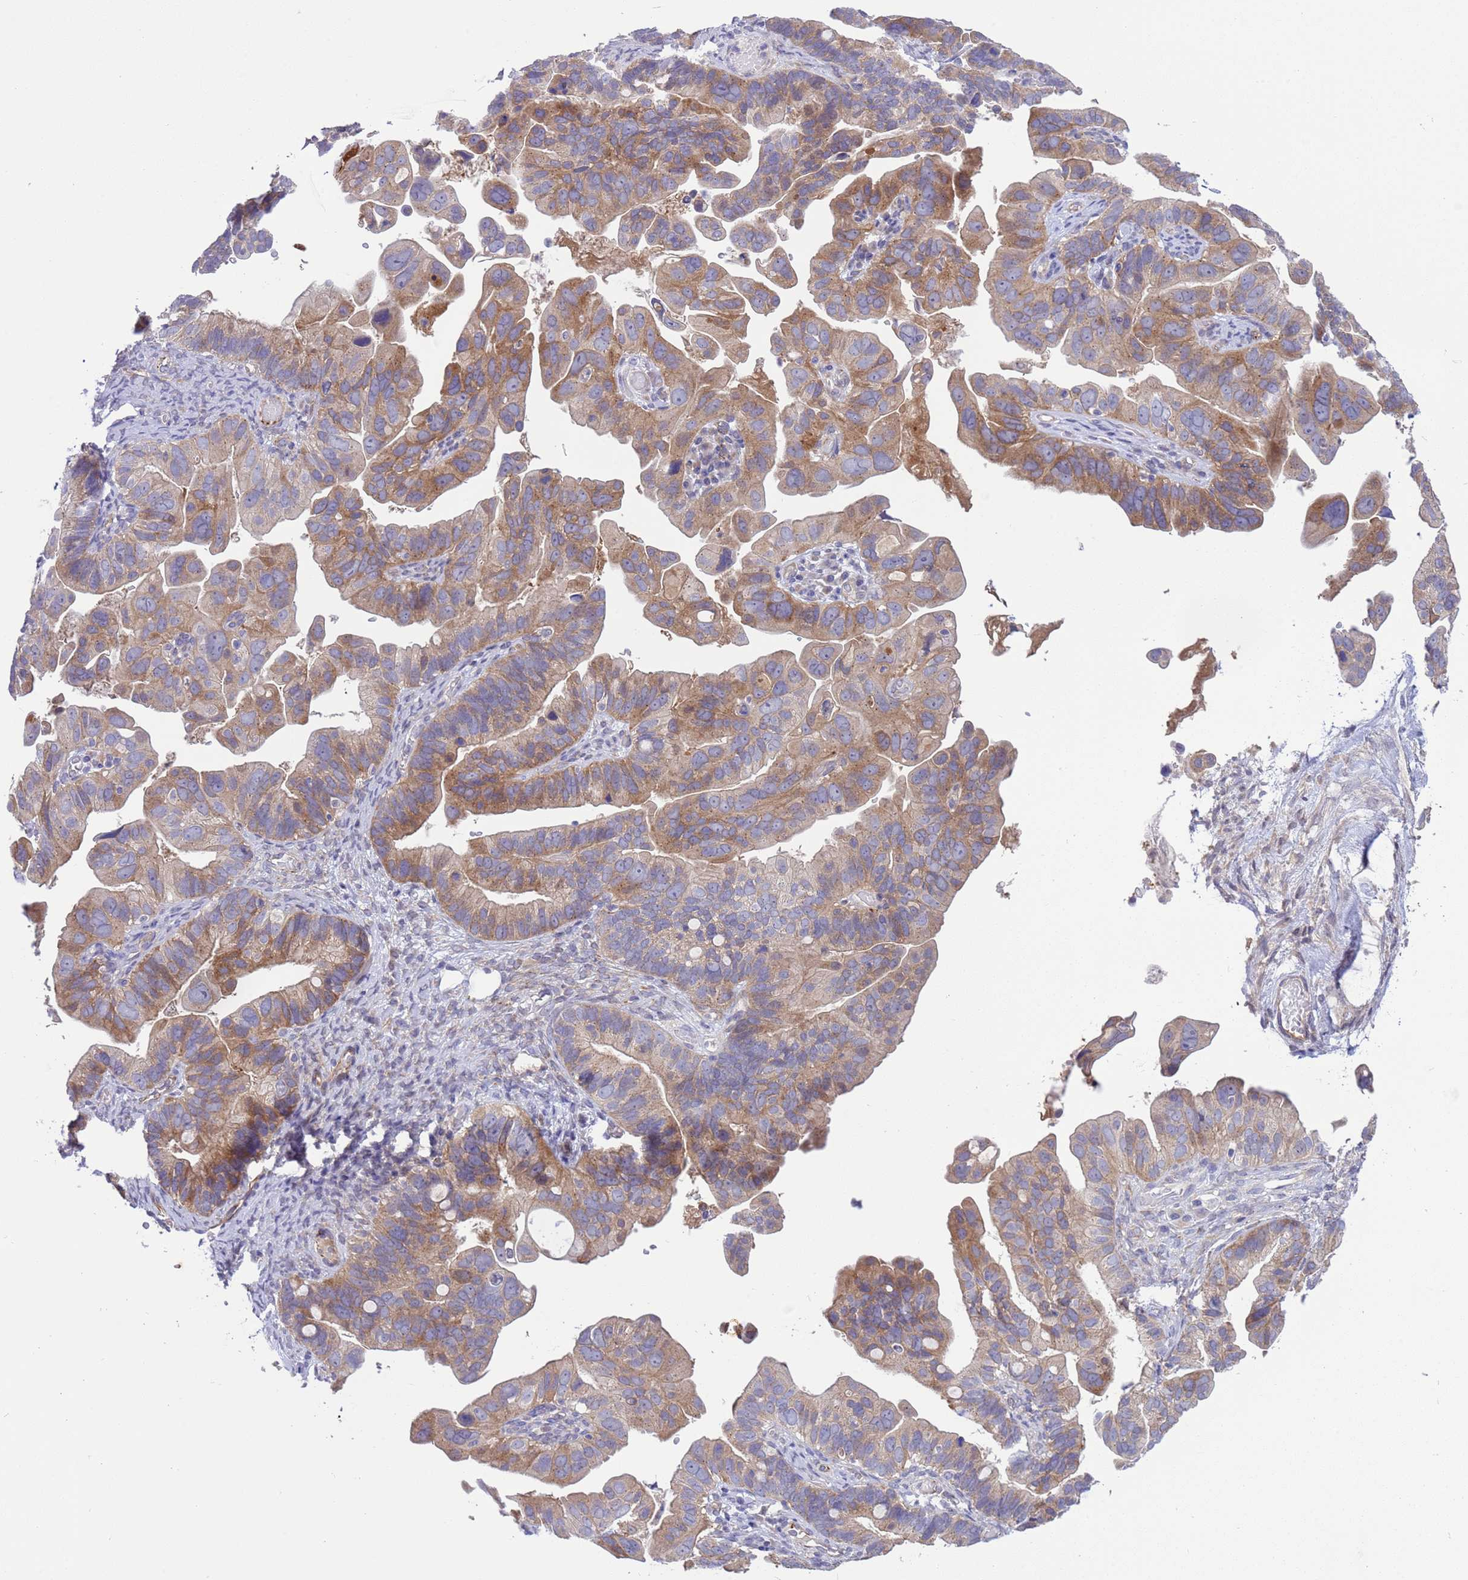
{"staining": {"intensity": "moderate", "quantity": "25%-75%", "location": "cytoplasmic/membranous"}, "tissue": "ovarian cancer", "cell_type": "Tumor cells", "image_type": "cancer", "snomed": [{"axis": "morphology", "description": "Cystadenocarcinoma, serous, NOS"}, {"axis": "topography", "description": "Ovary"}], "caption": "About 25%-75% of tumor cells in human ovarian serous cystadenocarcinoma demonstrate moderate cytoplasmic/membranous protein staining as visualized by brown immunohistochemical staining.", "gene": "GJA10", "patient": {"sex": "female", "age": 56}}